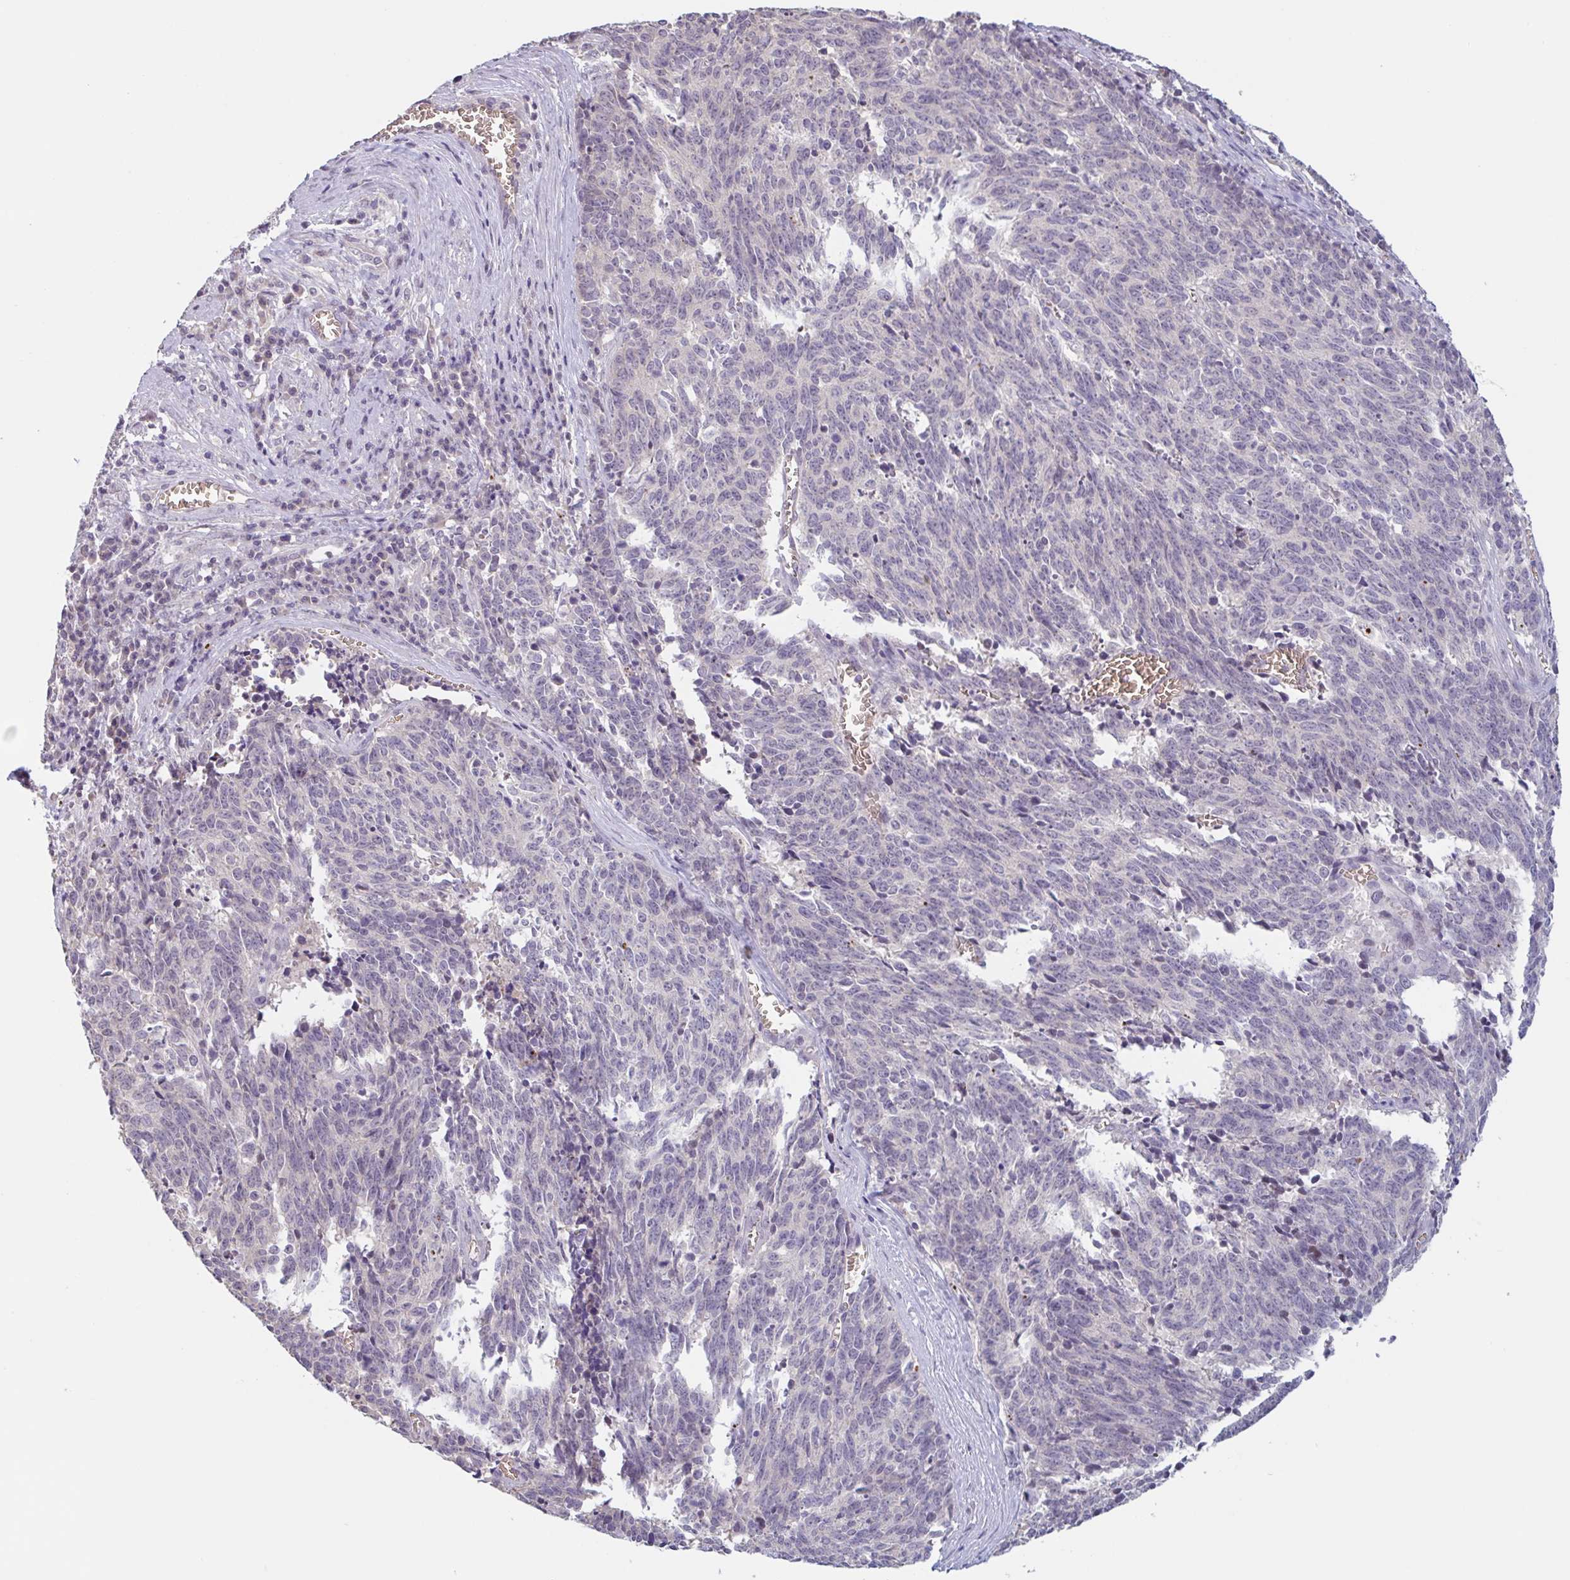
{"staining": {"intensity": "negative", "quantity": "none", "location": "none"}, "tissue": "cervical cancer", "cell_type": "Tumor cells", "image_type": "cancer", "snomed": [{"axis": "morphology", "description": "Squamous cell carcinoma, NOS"}, {"axis": "topography", "description": "Cervix"}], "caption": "Squamous cell carcinoma (cervical) was stained to show a protein in brown. There is no significant expression in tumor cells.", "gene": "RHAG", "patient": {"sex": "female", "age": 29}}